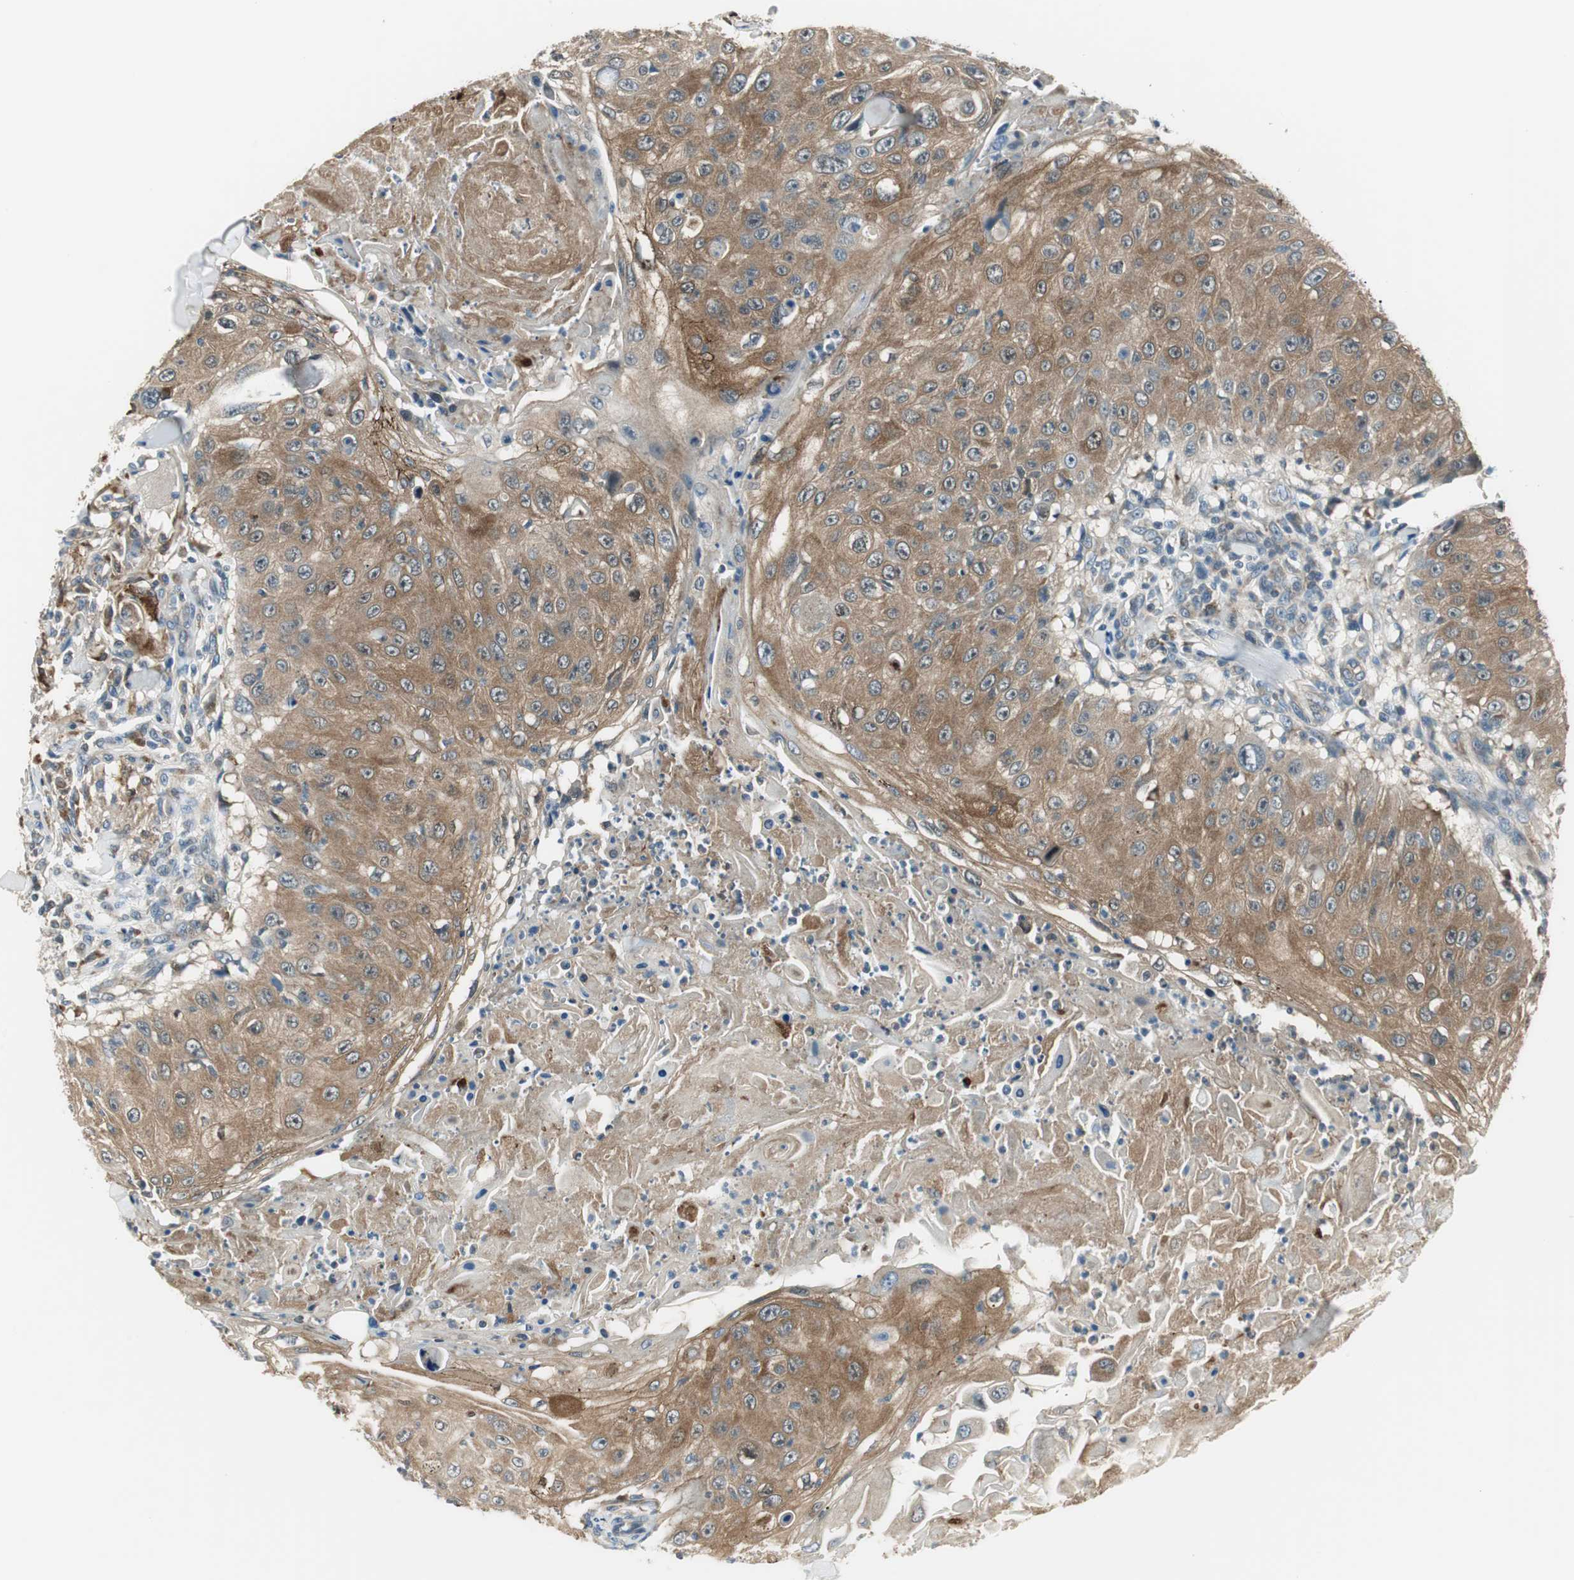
{"staining": {"intensity": "moderate", "quantity": ">75%", "location": "cytoplasmic/membranous"}, "tissue": "skin cancer", "cell_type": "Tumor cells", "image_type": "cancer", "snomed": [{"axis": "morphology", "description": "Squamous cell carcinoma, NOS"}, {"axis": "topography", "description": "Skin"}], "caption": "Immunohistochemical staining of human skin cancer exhibits moderate cytoplasmic/membranous protein staining in about >75% of tumor cells. Ihc stains the protein of interest in brown and the nuclei are stained blue.", "gene": "NCK1", "patient": {"sex": "male", "age": 86}}